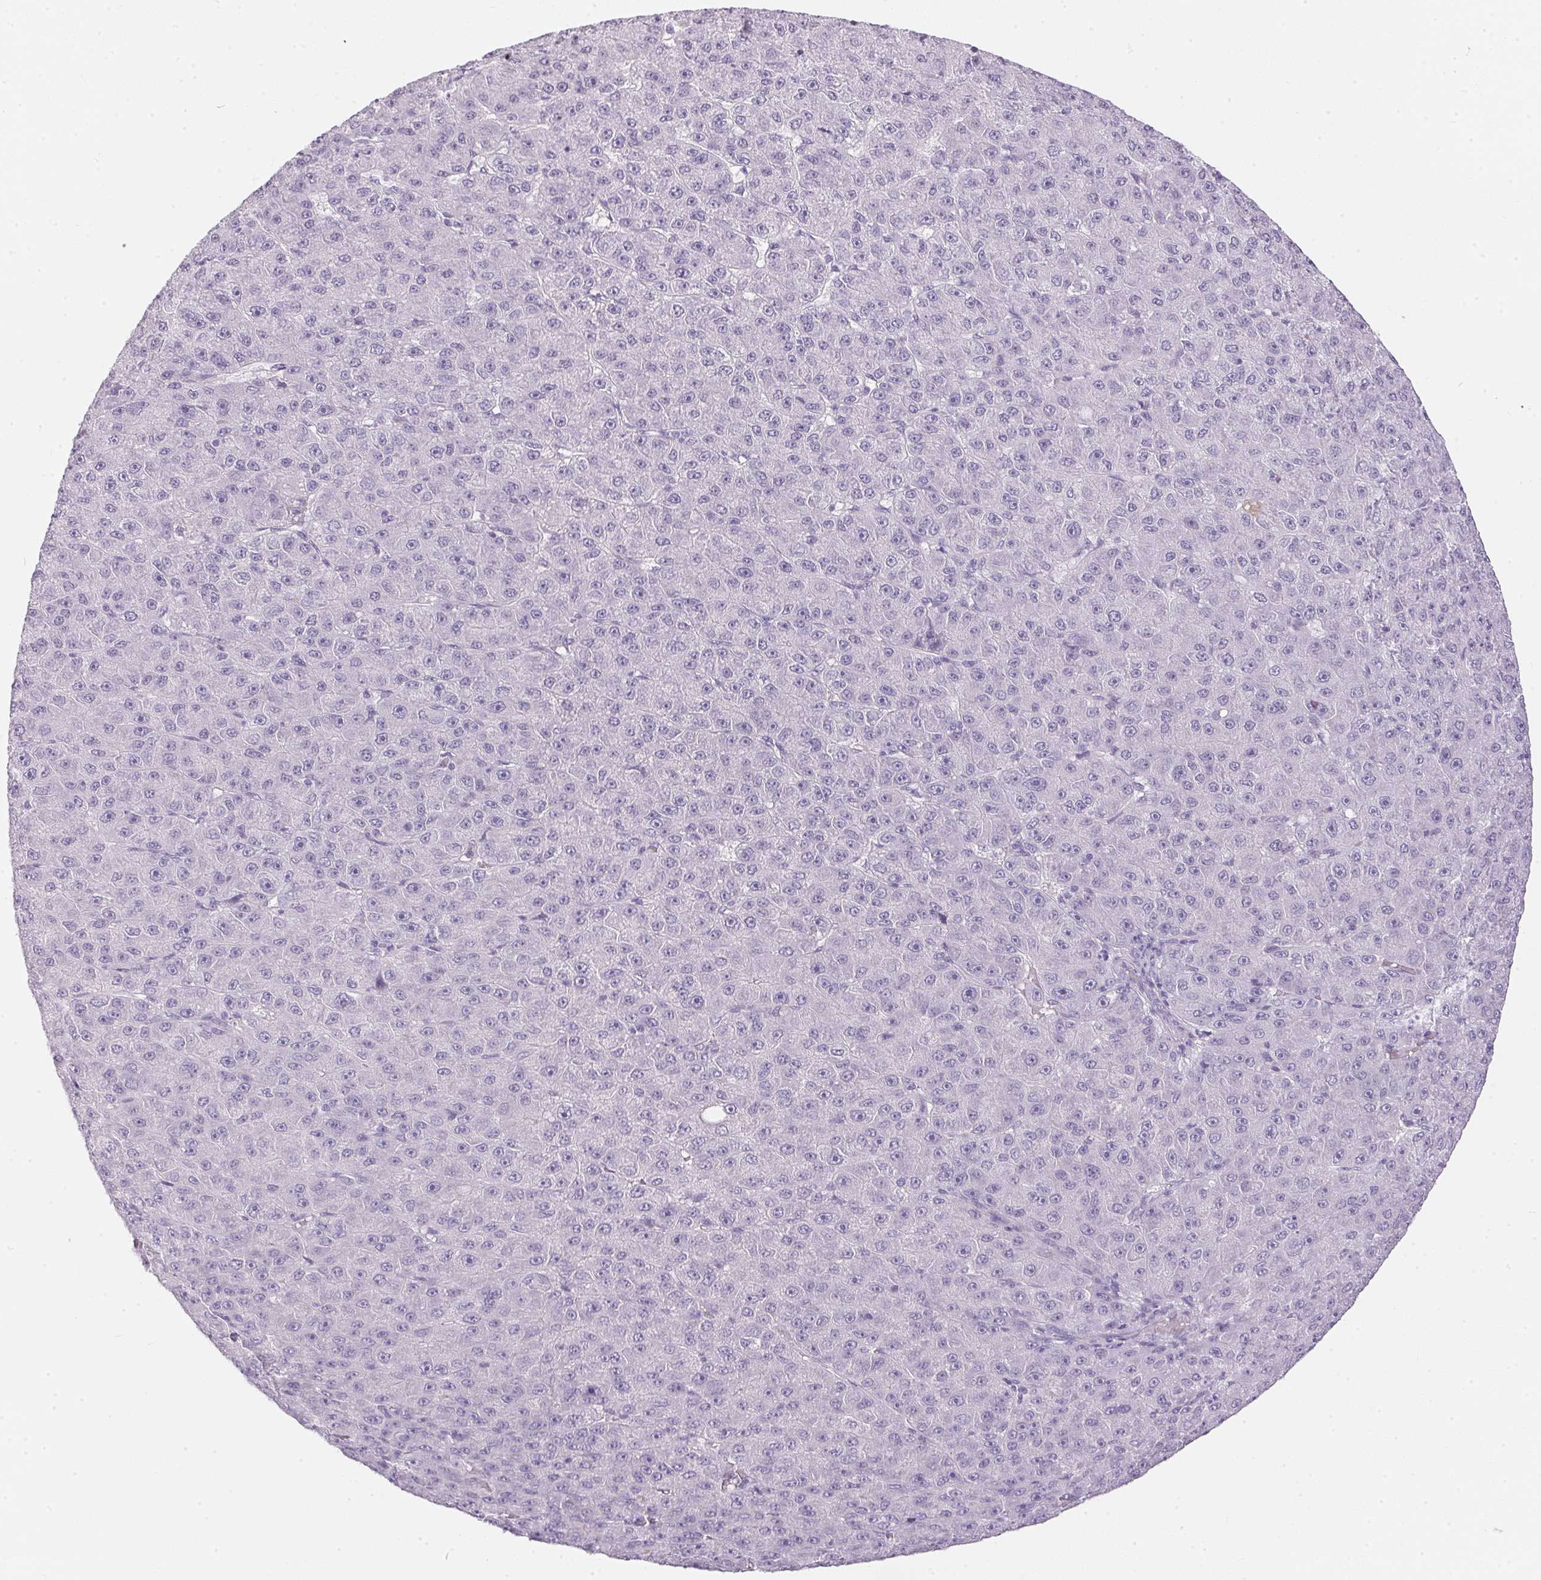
{"staining": {"intensity": "negative", "quantity": "none", "location": "none"}, "tissue": "liver cancer", "cell_type": "Tumor cells", "image_type": "cancer", "snomed": [{"axis": "morphology", "description": "Carcinoma, Hepatocellular, NOS"}, {"axis": "topography", "description": "Liver"}], "caption": "Tumor cells are negative for protein expression in human liver hepatocellular carcinoma.", "gene": "GBP6", "patient": {"sex": "male", "age": 67}}